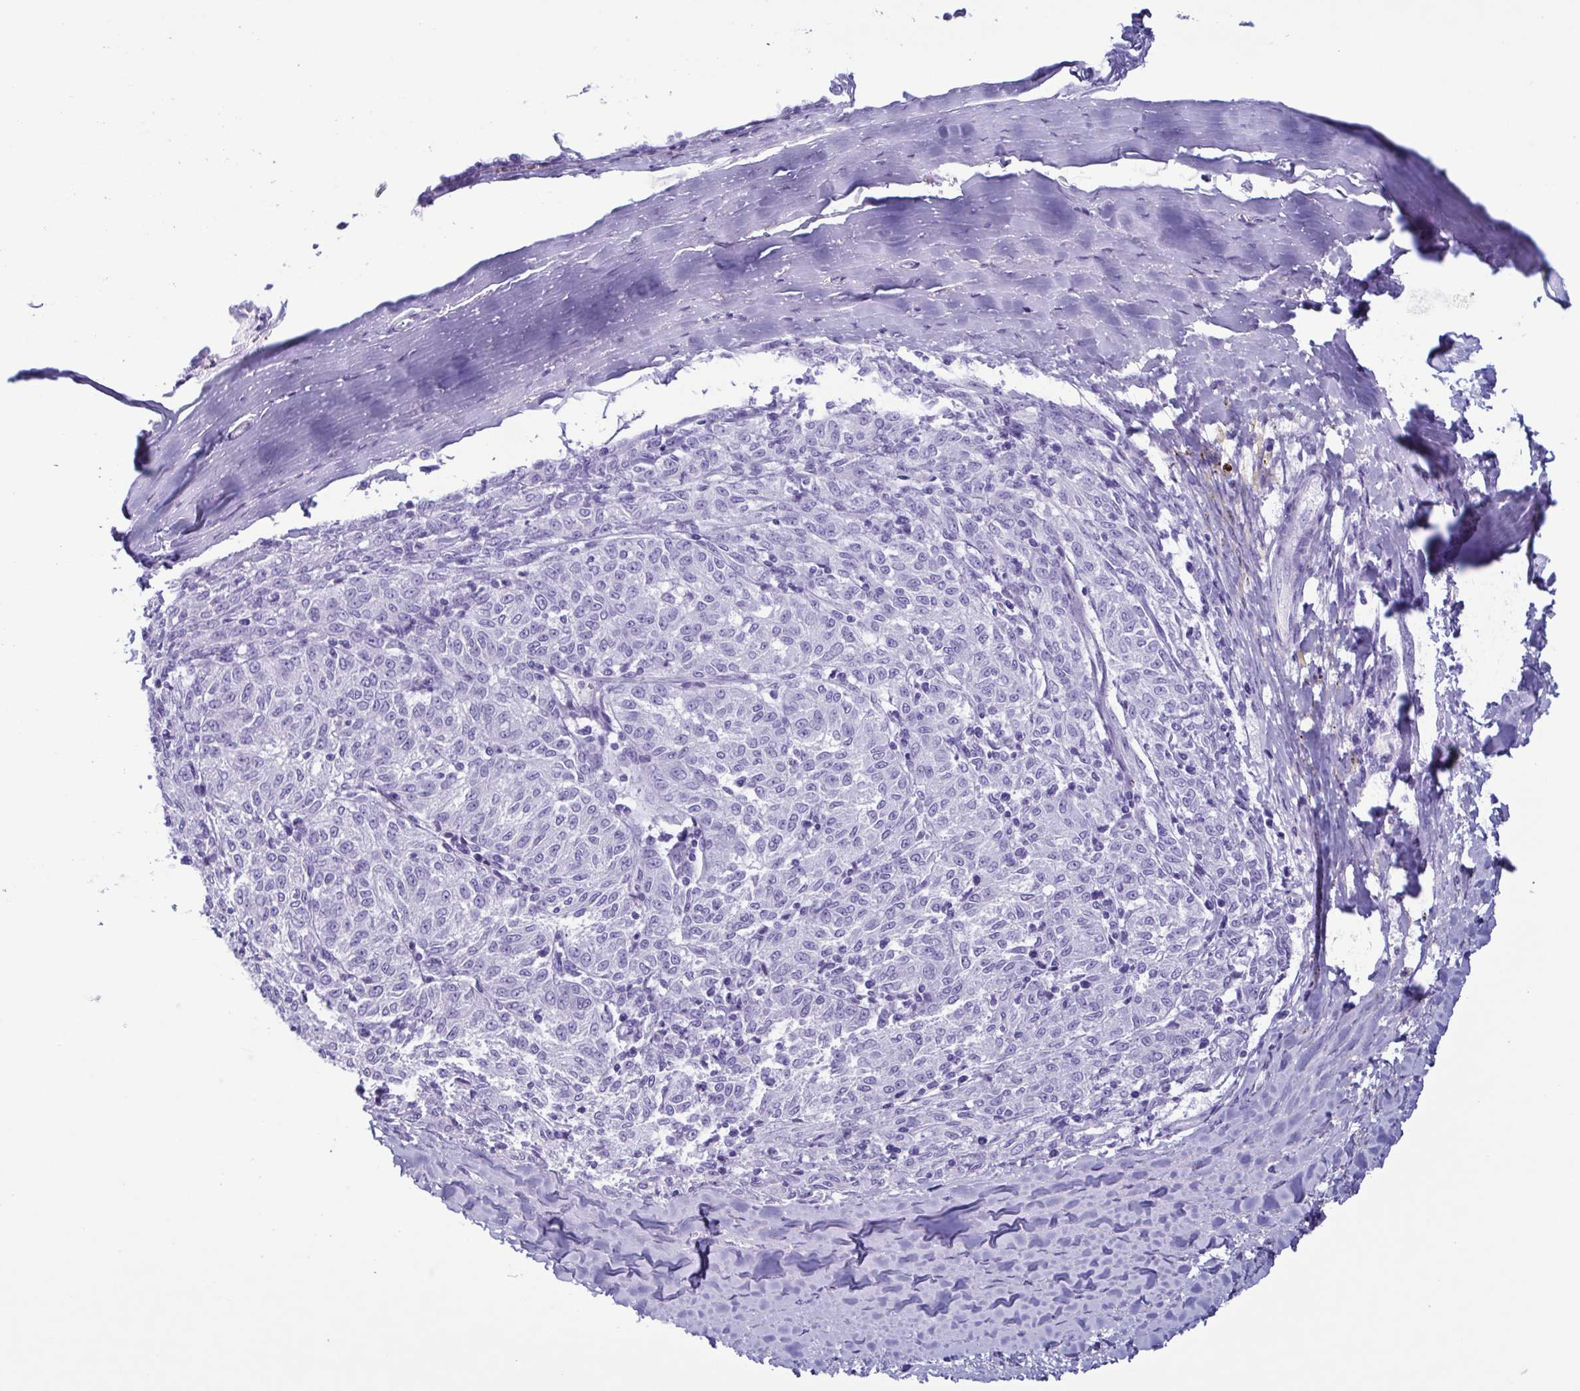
{"staining": {"intensity": "negative", "quantity": "none", "location": "none"}, "tissue": "melanoma", "cell_type": "Tumor cells", "image_type": "cancer", "snomed": [{"axis": "morphology", "description": "Malignant melanoma, NOS"}, {"axis": "topography", "description": "Skin"}], "caption": "Melanoma was stained to show a protein in brown. There is no significant staining in tumor cells.", "gene": "LTF", "patient": {"sex": "female", "age": 72}}